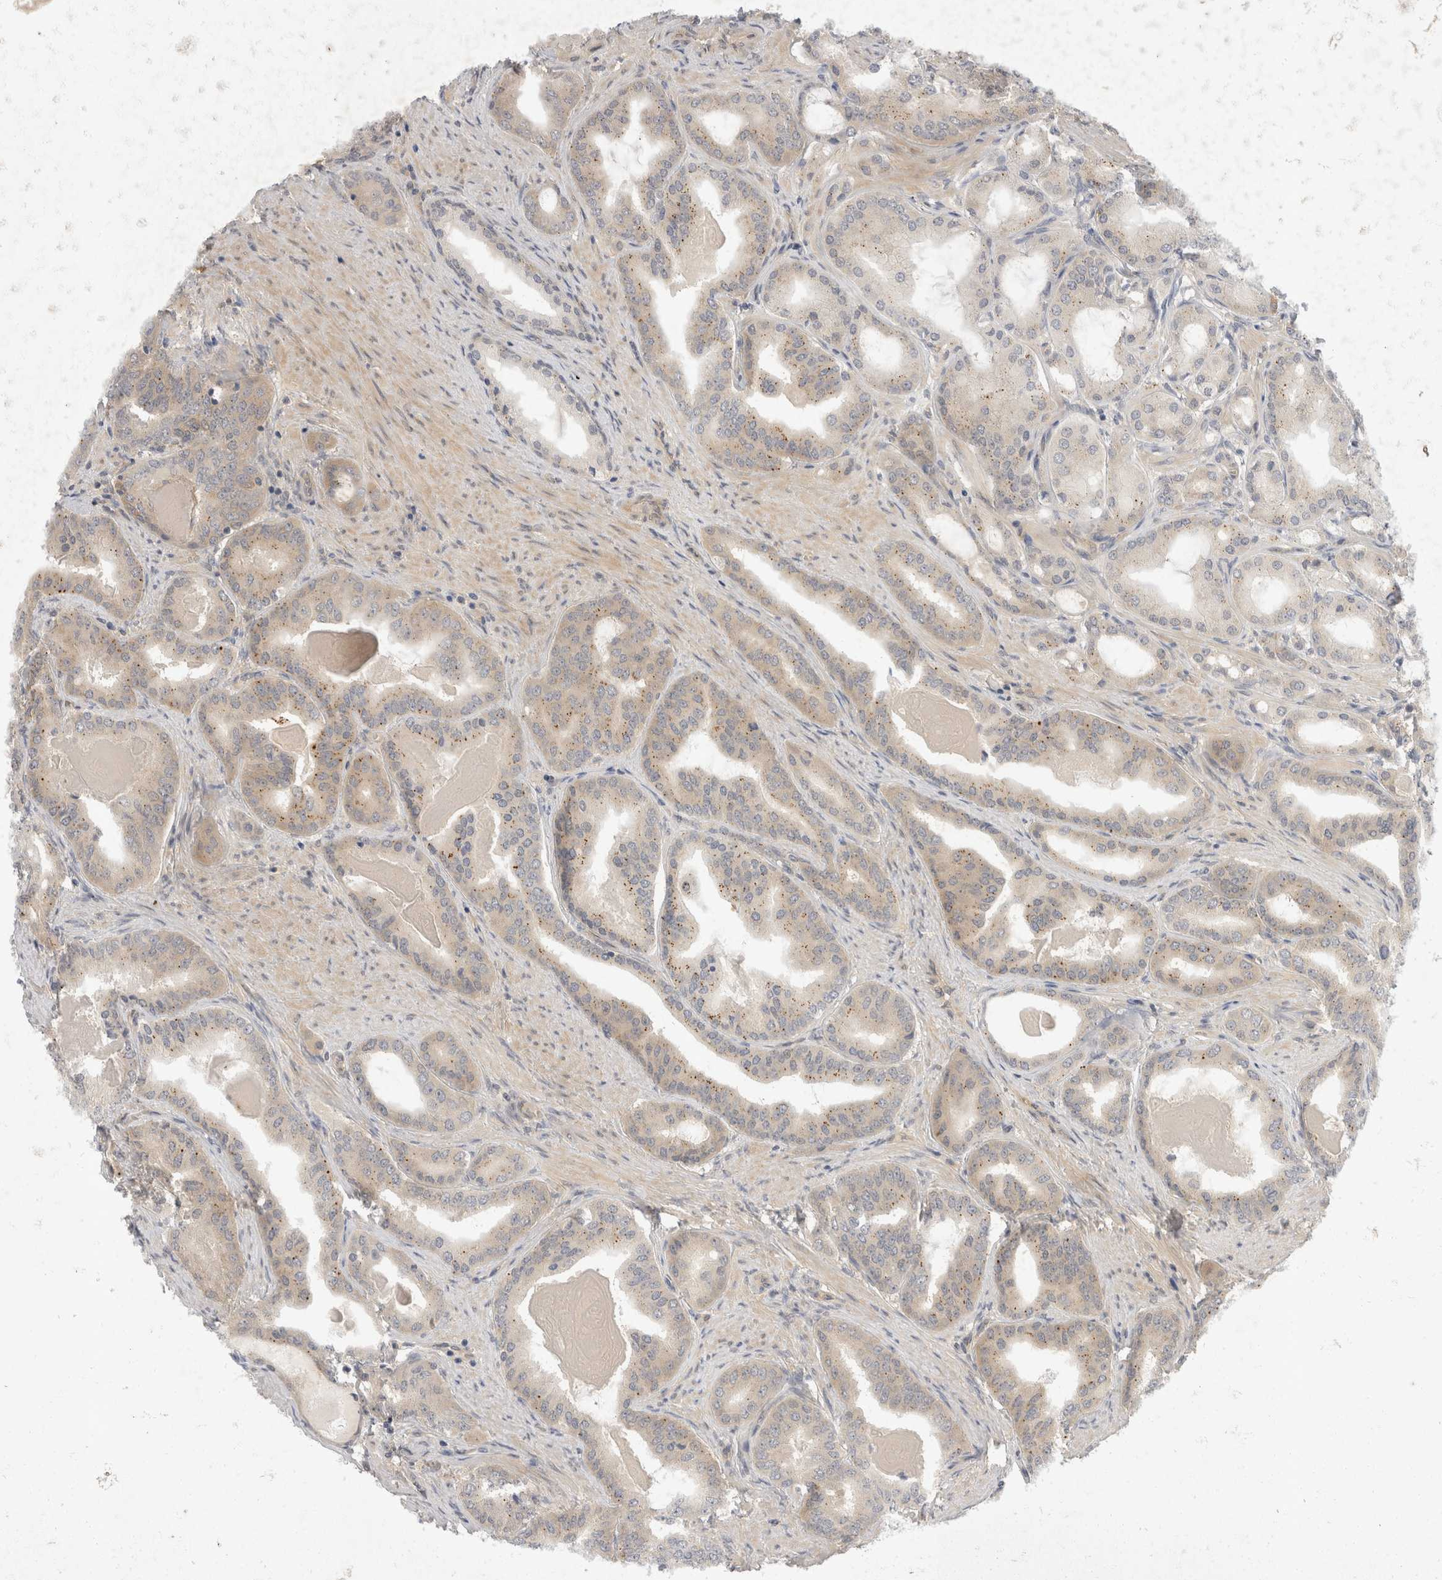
{"staining": {"intensity": "weak", "quantity": "<25%", "location": "cytoplasmic/membranous"}, "tissue": "prostate cancer", "cell_type": "Tumor cells", "image_type": "cancer", "snomed": [{"axis": "morphology", "description": "Adenocarcinoma, High grade"}, {"axis": "topography", "description": "Prostate"}], "caption": "Immunohistochemistry (IHC) image of prostate cancer stained for a protein (brown), which demonstrates no staining in tumor cells.", "gene": "EIF4G3", "patient": {"sex": "male", "age": 60}}